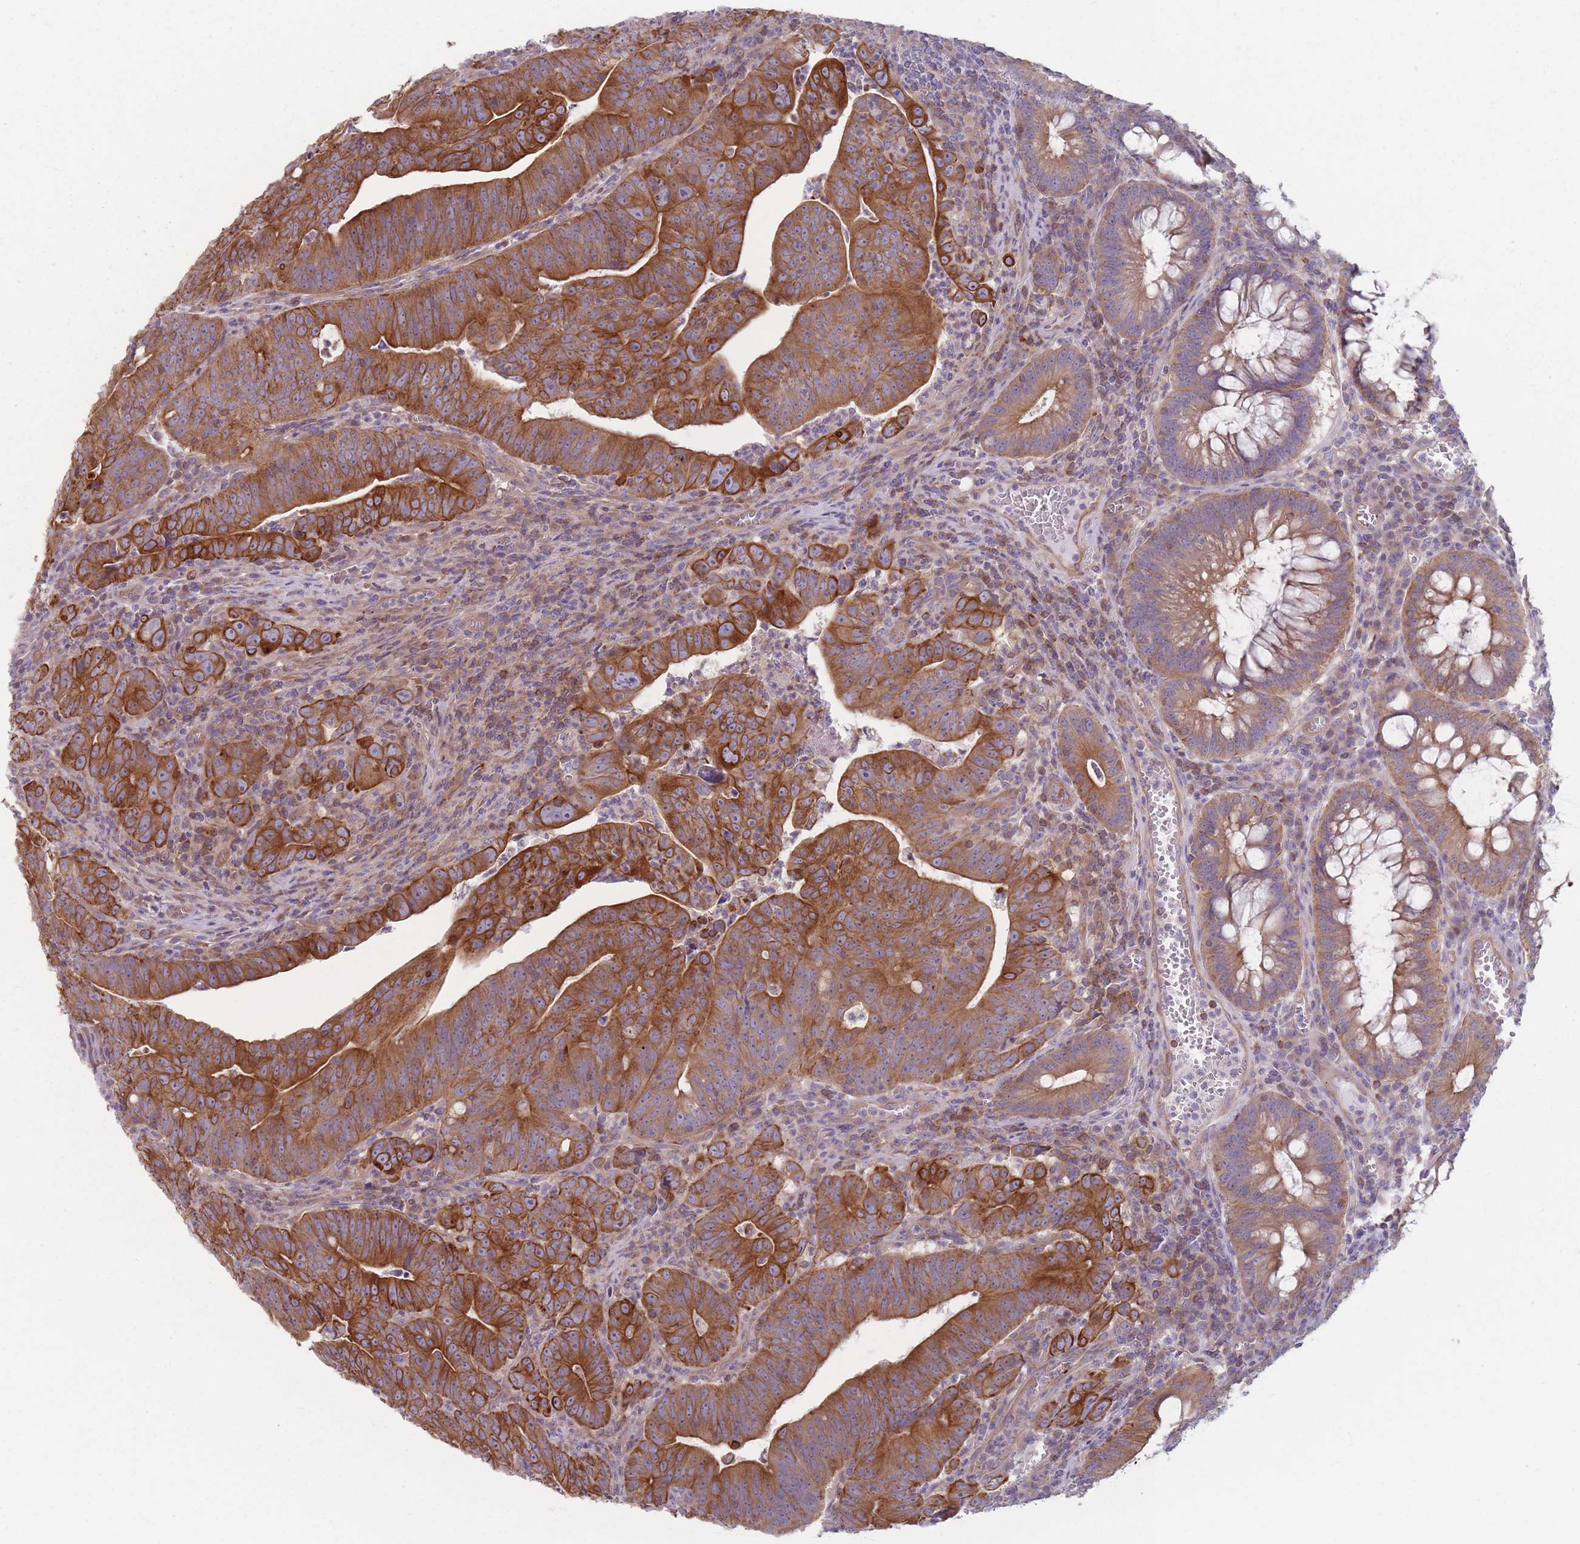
{"staining": {"intensity": "strong", "quantity": ">75%", "location": "cytoplasmic/membranous"}, "tissue": "colorectal cancer", "cell_type": "Tumor cells", "image_type": "cancer", "snomed": [{"axis": "morphology", "description": "Adenocarcinoma, NOS"}, {"axis": "topography", "description": "Rectum"}], "caption": "An IHC micrograph of neoplastic tissue is shown. Protein staining in brown highlights strong cytoplasmic/membranous positivity in colorectal adenocarcinoma within tumor cells.", "gene": "HSBP1L1", "patient": {"sex": "male", "age": 69}}